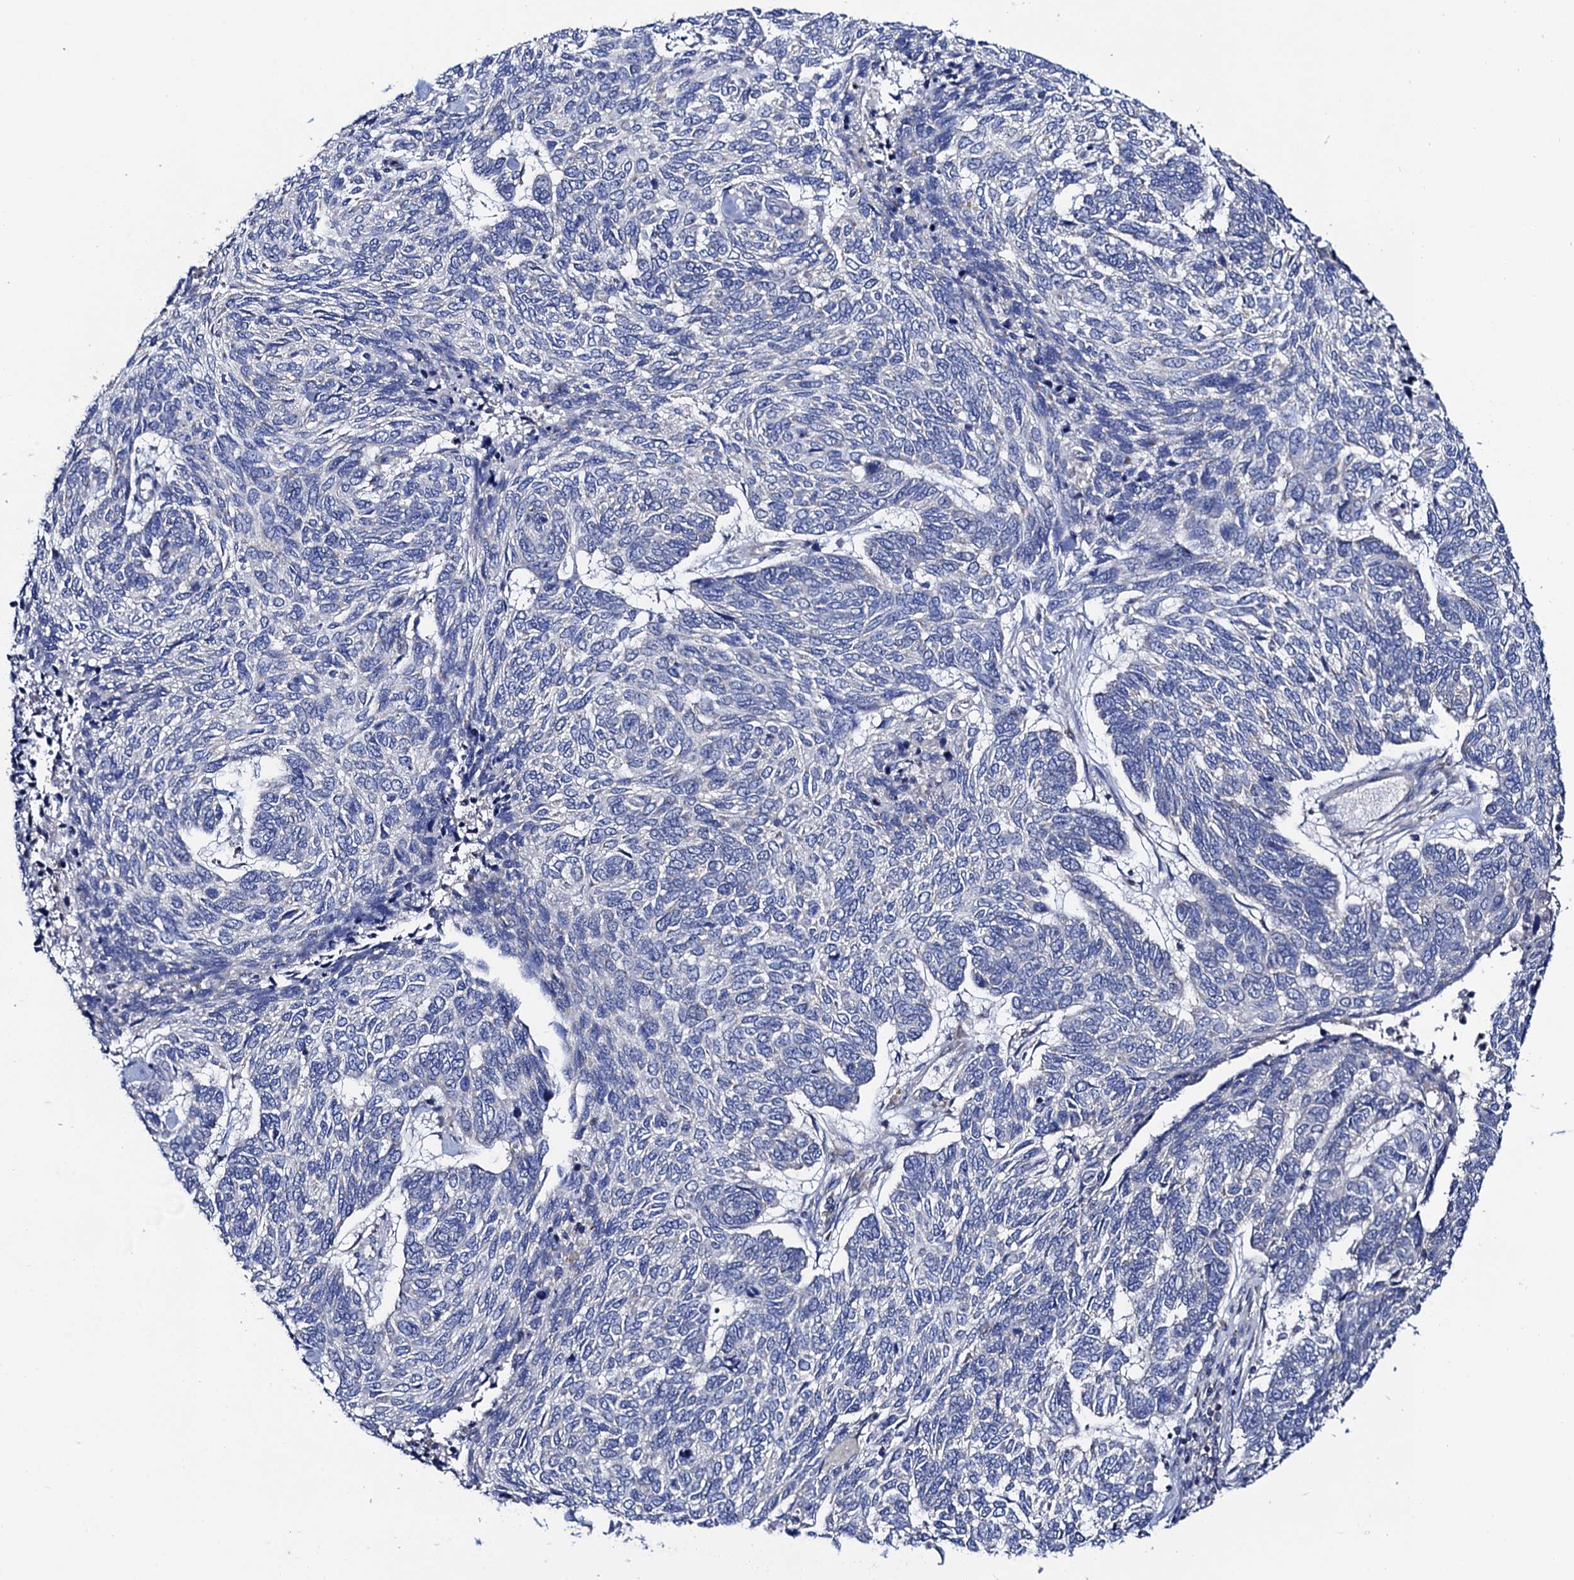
{"staining": {"intensity": "negative", "quantity": "none", "location": "none"}, "tissue": "skin cancer", "cell_type": "Tumor cells", "image_type": "cancer", "snomed": [{"axis": "morphology", "description": "Basal cell carcinoma"}, {"axis": "topography", "description": "Skin"}], "caption": "Immunohistochemistry (IHC) image of human basal cell carcinoma (skin) stained for a protein (brown), which shows no staining in tumor cells.", "gene": "MRPL48", "patient": {"sex": "female", "age": 65}}